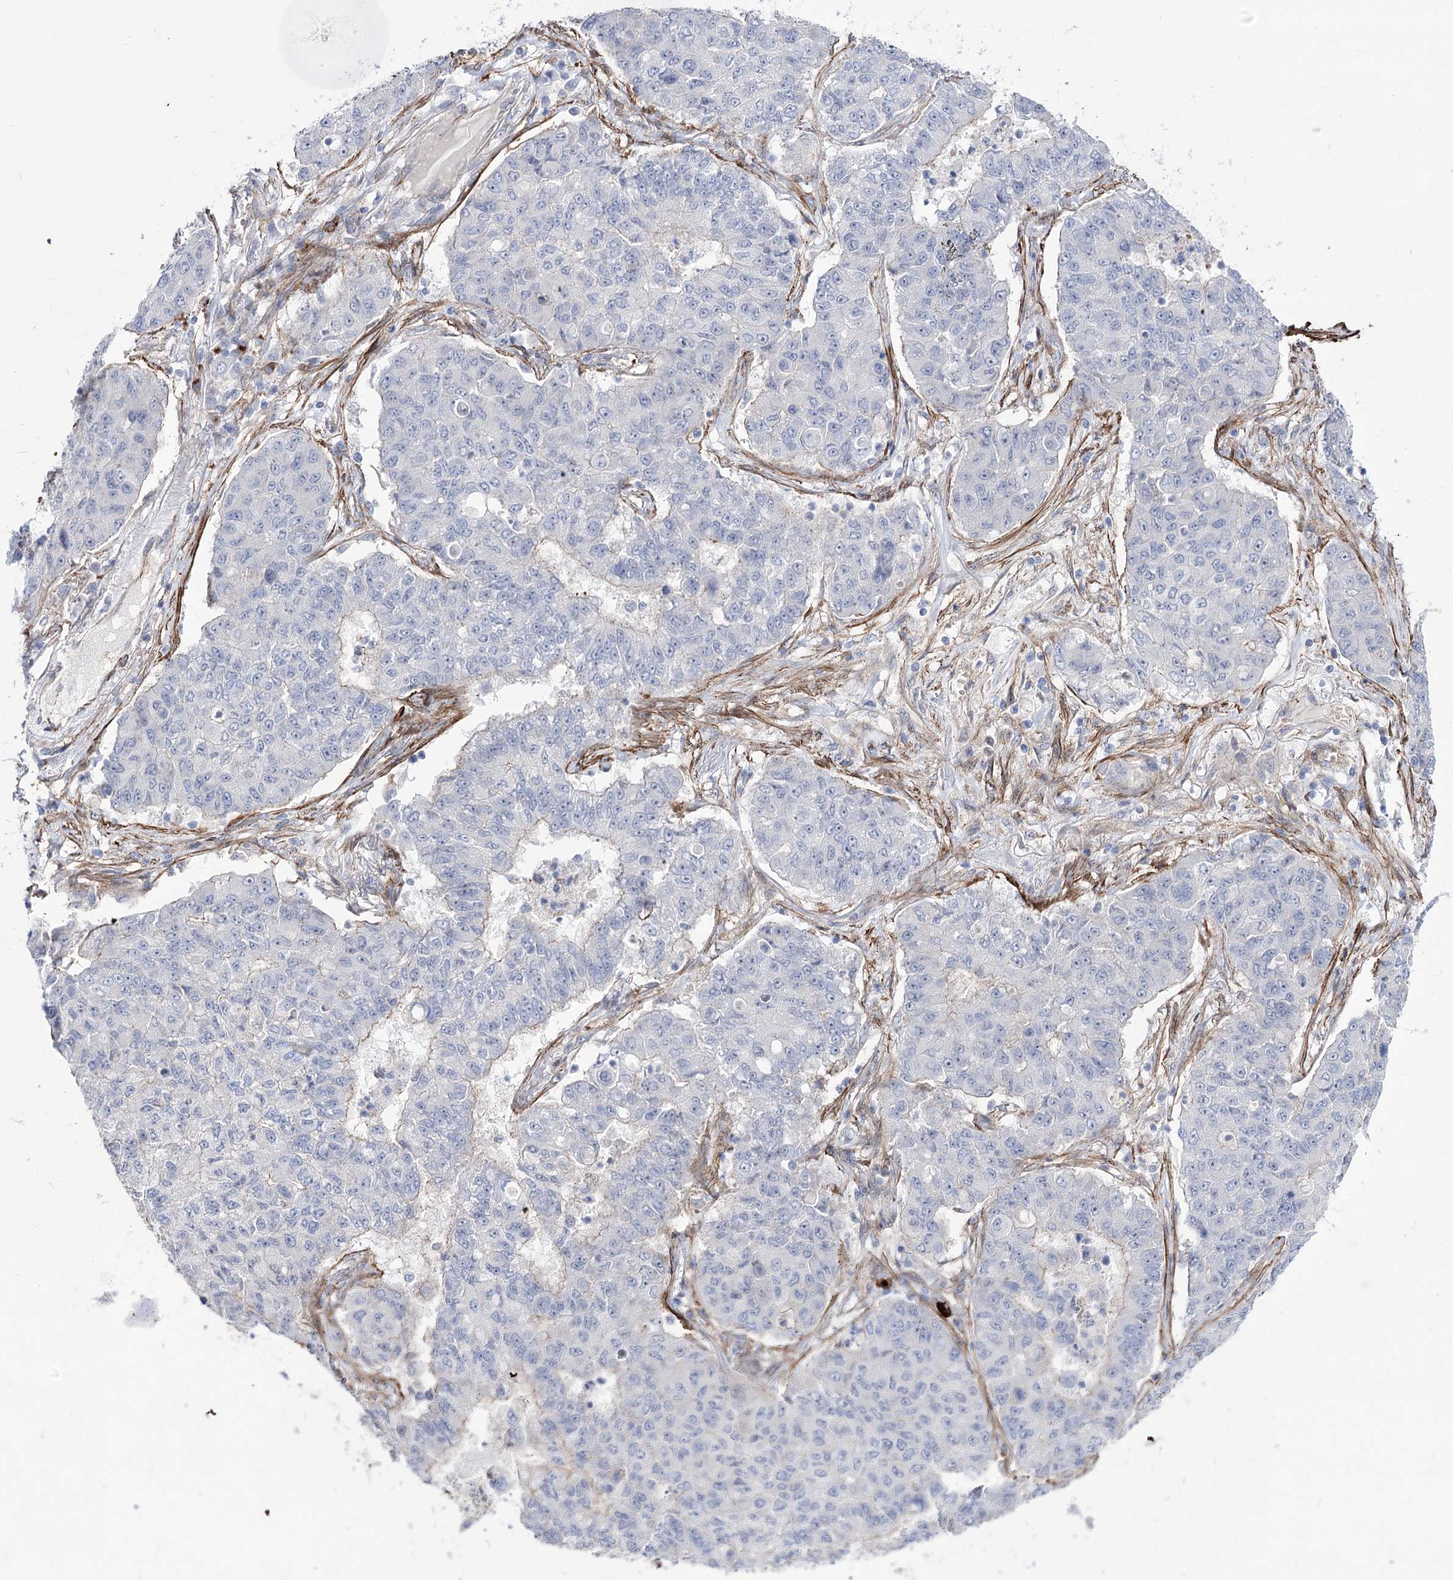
{"staining": {"intensity": "negative", "quantity": "none", "location": "none"}, "tissue": "lung cancer", "cell_type": "Tumor cells", "image_type": "cancer", "snomed": [{"axis": "morphology", "description": "Squamous cell carcinoma, NOS"}, {"axis": "topography", "description": "Lung"}], "caption": "Squamous cell carcinoma (lung) stained for a protein using immunohistochemistry demonstrates no expression tumor cells.", "gene": "ARHGAP20", "patient": {"sex": "male", "age": 74}}